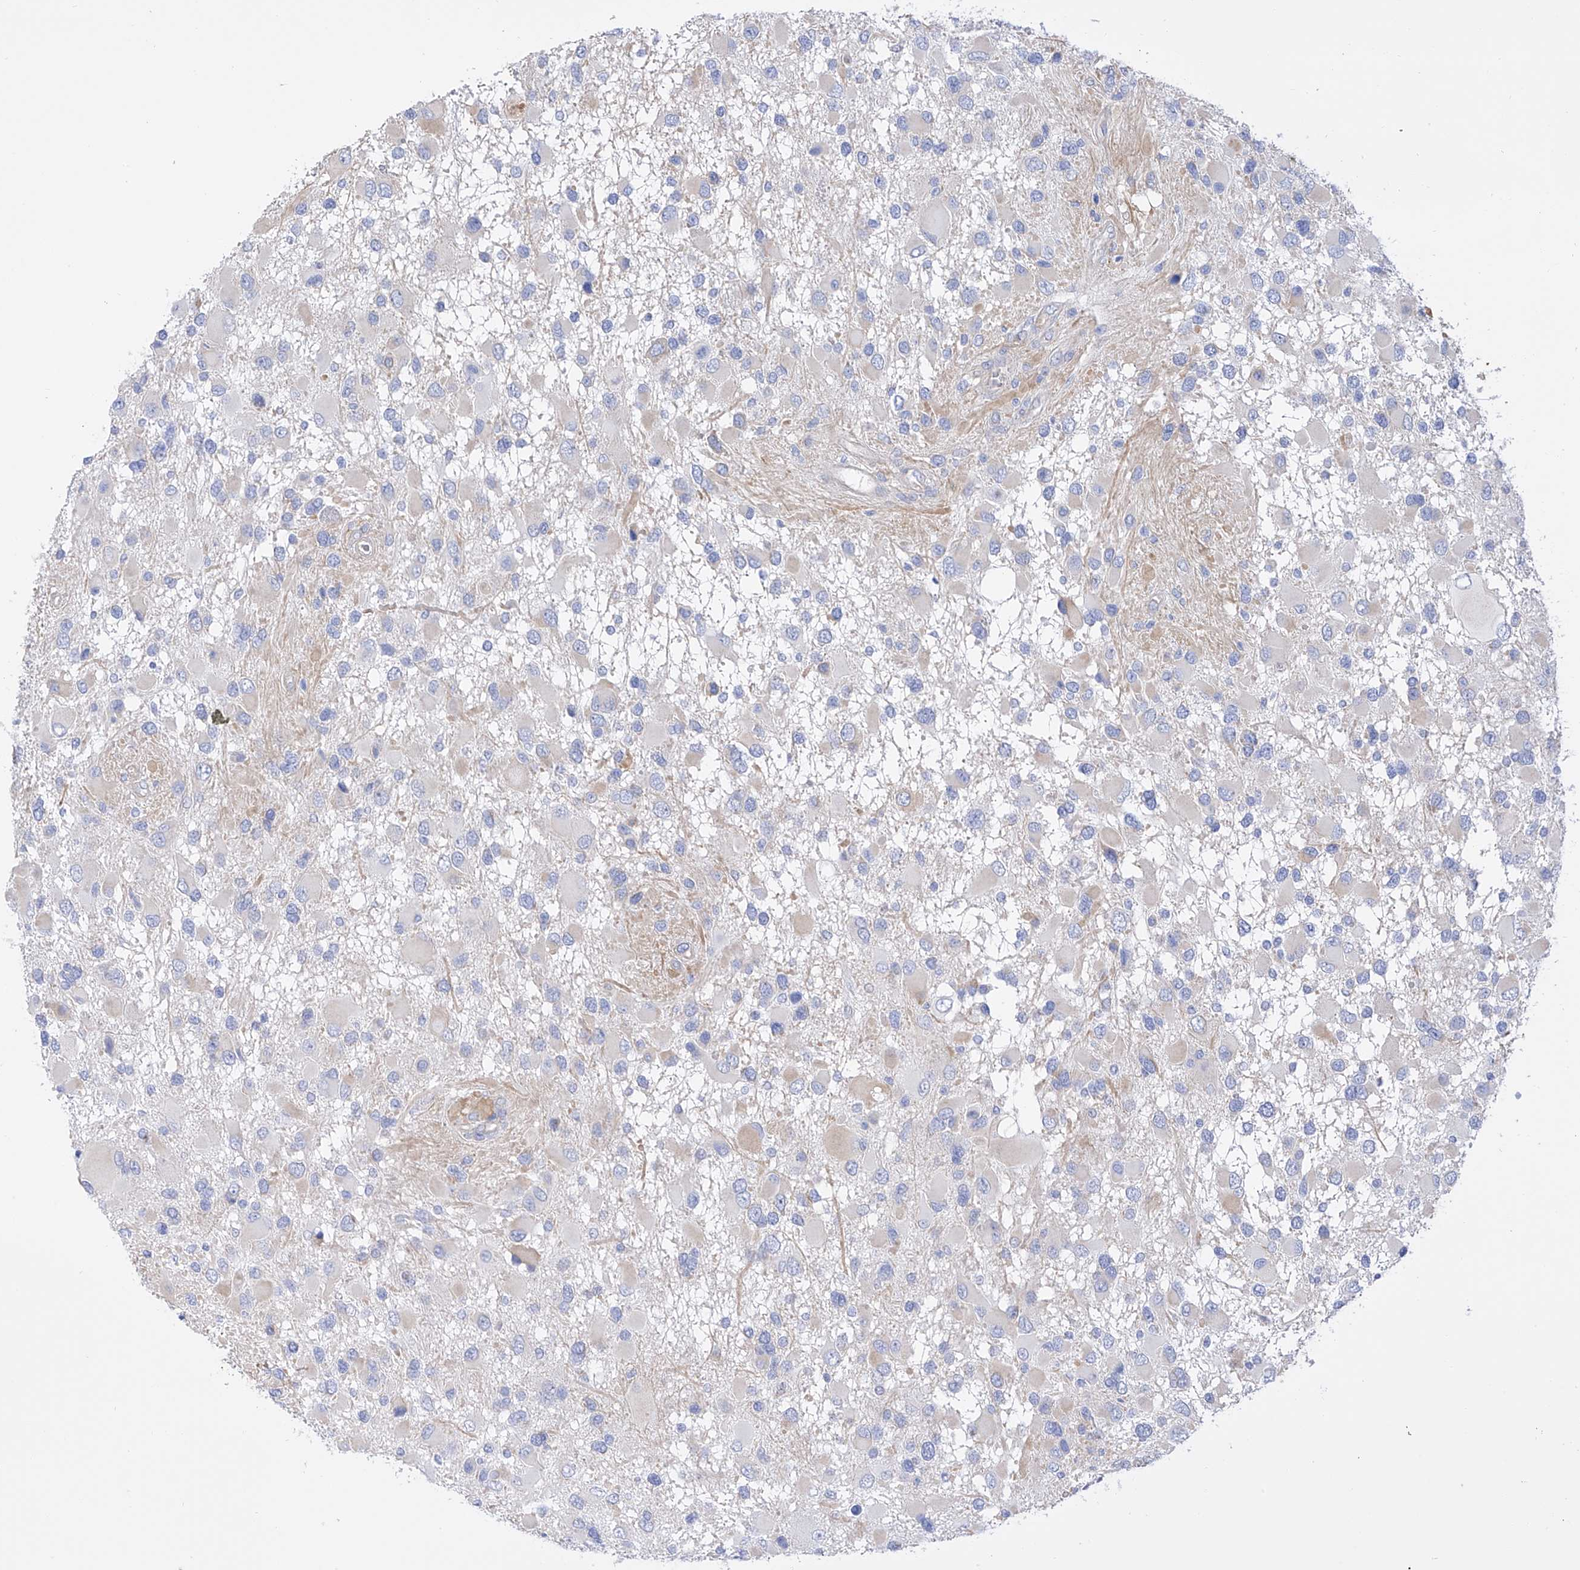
{"staining": {"intensity": "negative", "quantity": "none", "location": "none"}, "tissue": "glioma", "cell_type": "Tumor cells", "image_type": "cancer", "snomed": [{"axis": "morphology", "description": "Glioma, malignant, High grade"}, {"axis": "topography", "description": "Brain"}], "caption": "High magnification brightfield microscopy of malignant glioma (high-grade) stained with DAB (brown) and counterstained with hematoxylin (blue): tumor cells show no significant expression. Brightfield microscopy of immunohistochemistry (IHC) stained with DAB (3,3'-diaminobenzidine) (brown) and hematoxylin (blue), captured at high magnification.", "gene": "FLG", "patient": {"sex": "male", "age": 53}}